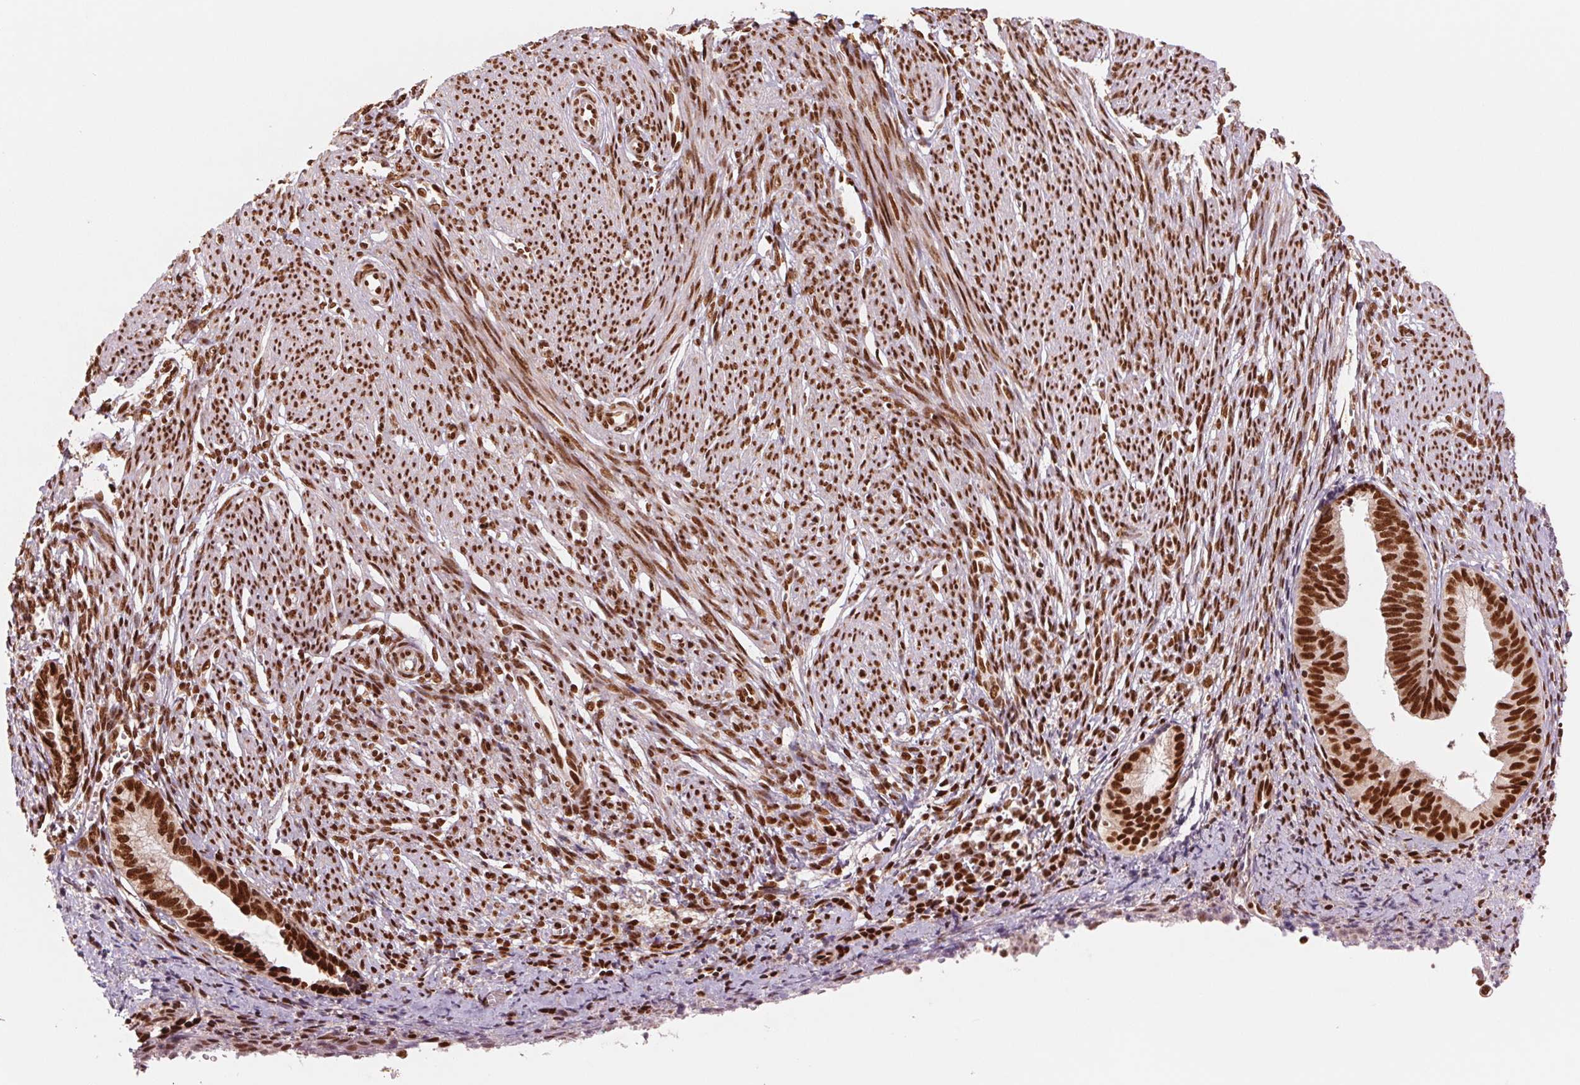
{"staining": {"intensity": "strong", "quantity": ">75%", "location": "nuclear"}, "tissue": "endometrium", "cell_type": "Cells in endometrial stroma", "image_type": "normal", "snomed": [{"axis": "morphology", "description": "Normal tissue, NOS"}, {"axis": "topography", "description": "Endometrium"}], "caption": "Endometrium was stained to show a protein in brown. There is high levels of strong nuclear staining in about >75% of cells in endometrial stroma. The protein is stained brown, and the nuclei are stained in blue (DAB IHC with brightfield microscopy, high magnification).", "gene": "TTLL9", "patient": {"sex": "female", "age": 50}}